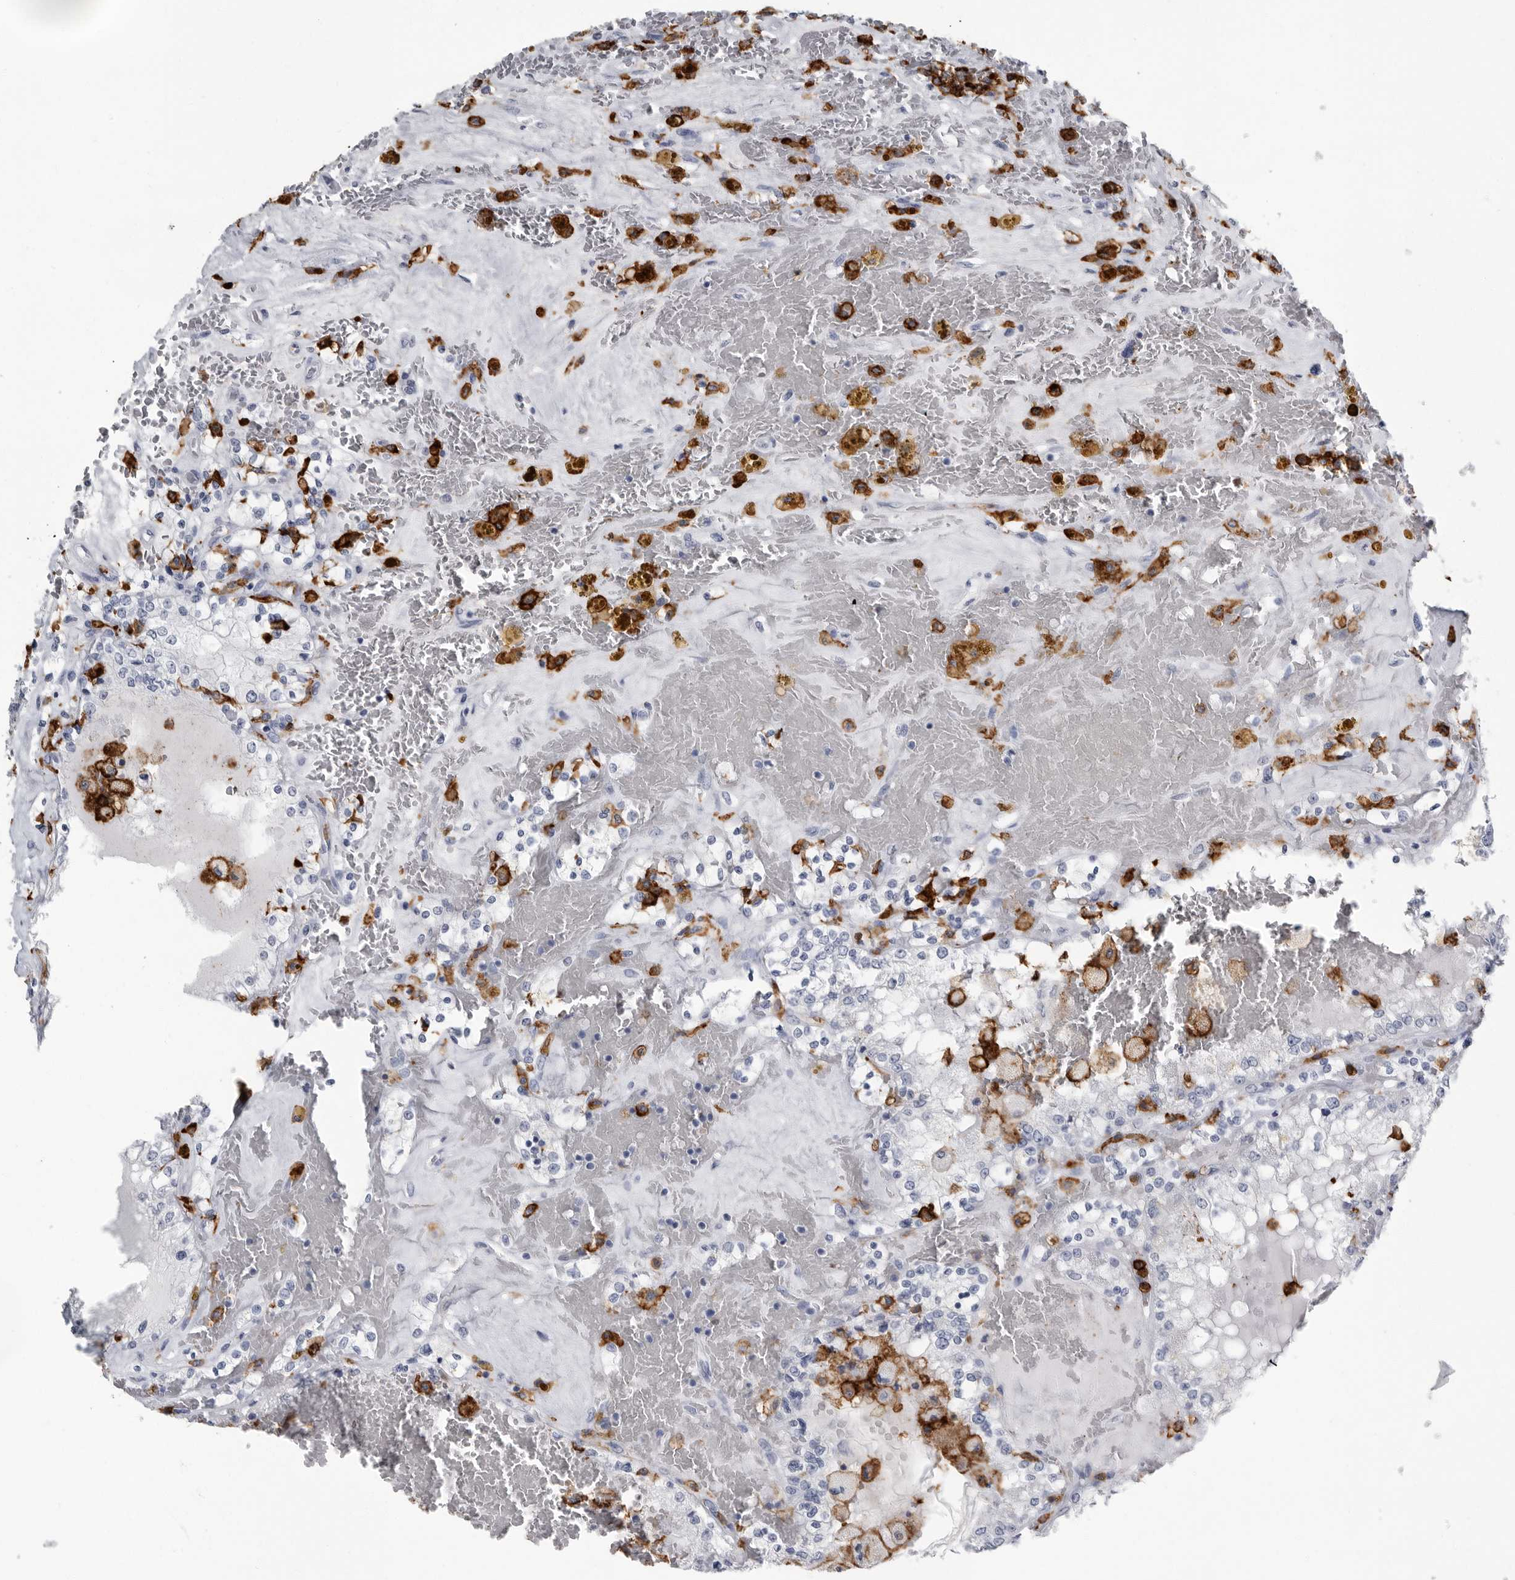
{"staining": {"intensity": "negative", "quantity": "none", "location": "none"}, "tissue": "renal cancer", "cell_type": "Tumor cells", "image_type": "cancer", "snomed": [{"axis": "morphology", "description": "Adenocarcinoma, NOS"}, {"axis": "topography", "description": "Kidney"}], "caption": "DAB immunohistochemical staining of human renal cancer (adenocarcinoma) demonstrates no significant expression in tumor cells. (Stains: DAB IHC with hematoxylin counter stain, Microscopy: brightfield microscopy at high magnification).", "gene": "FCER1G", "patient": {"sex": "female", "age": 56}}